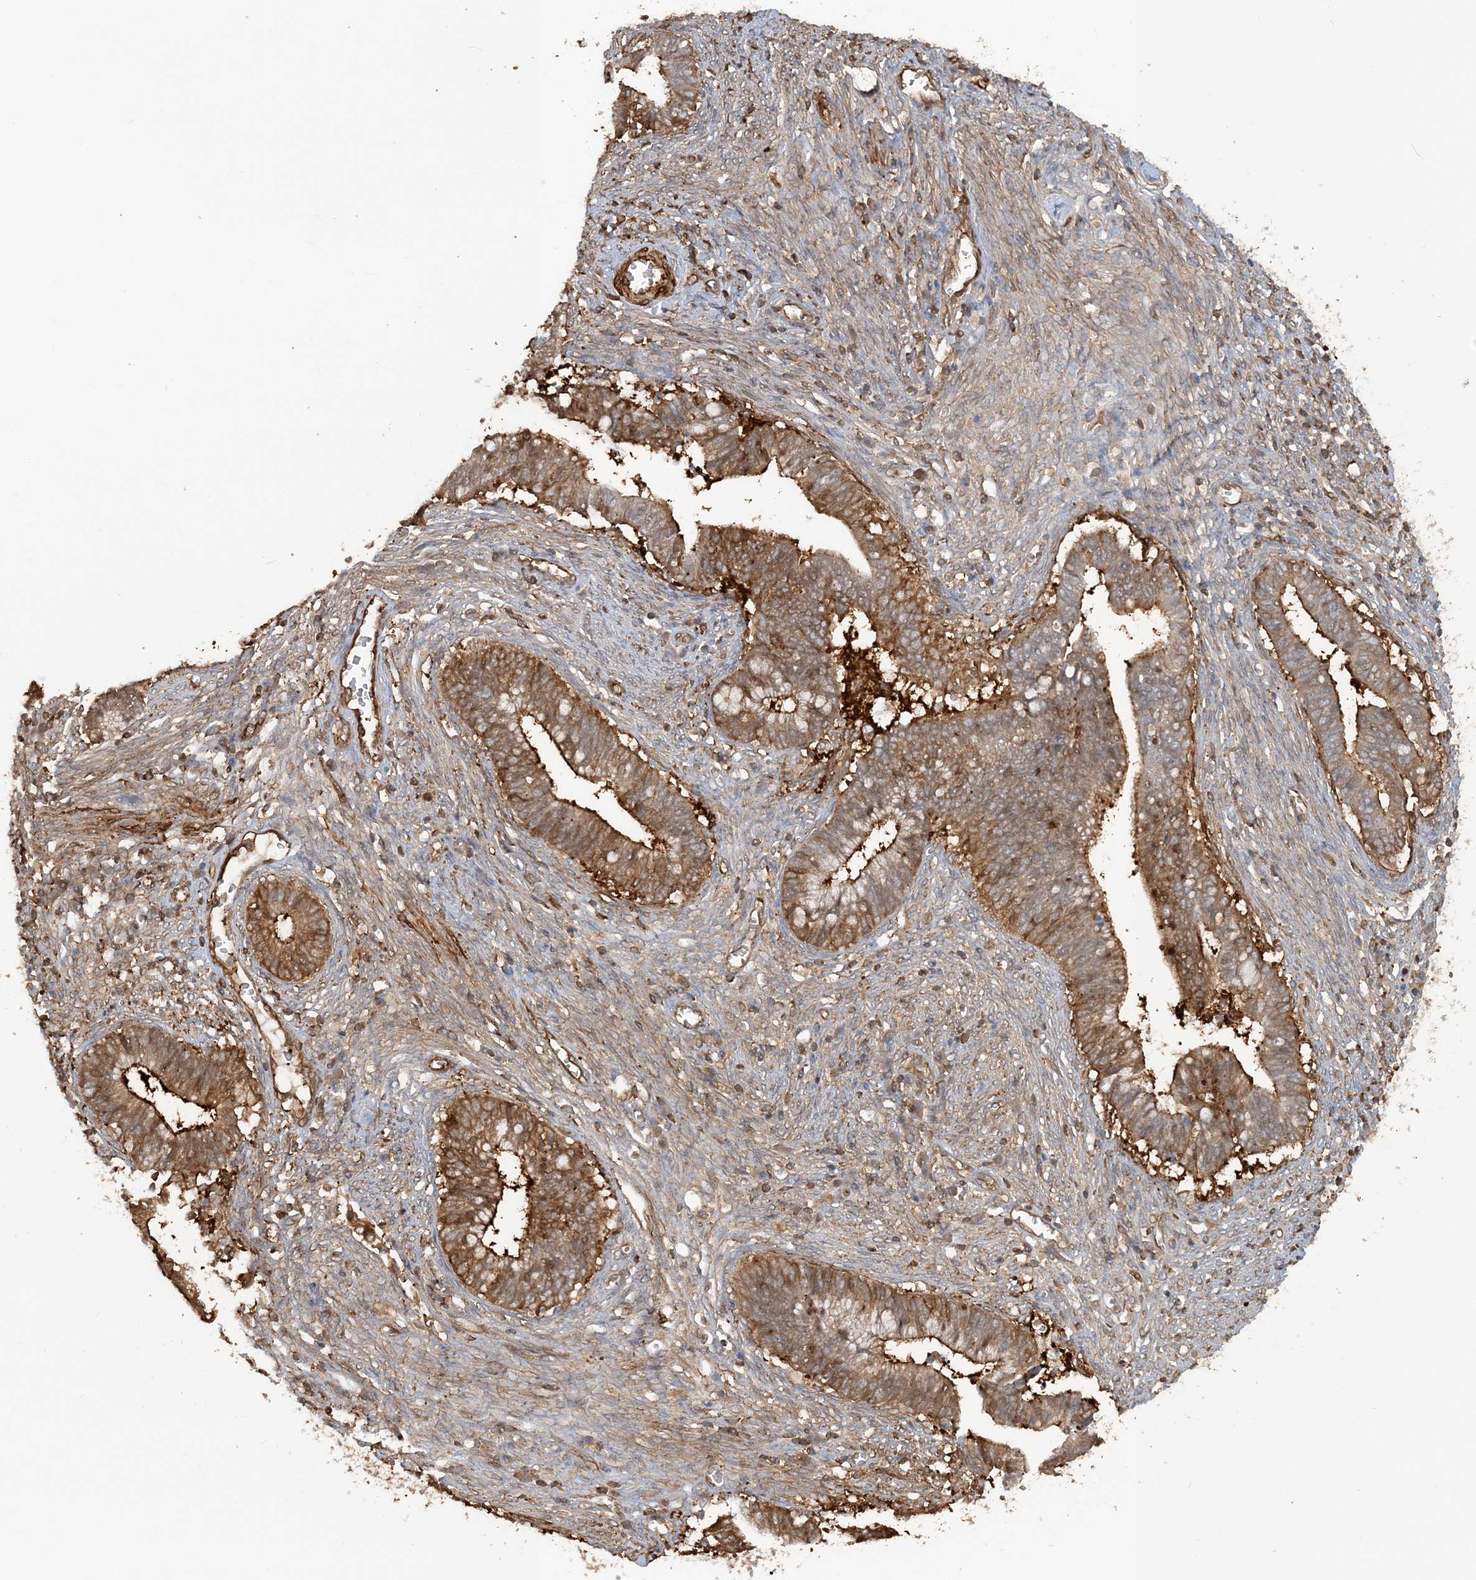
{"staining": {"intensity": "strong", "quantity": ">75%", "location": "cytoplasmic/membranous"}, "tissue": "cervical cancer", "cell_type": "Tumor cells", "image_type": "cancer", "snomed": [{"axis": "morphology", "description": "Adenocarcinoma, NOS"}, {"axis": "topography", "description": "Cervix"}], "caption": "Adenocarcinoma (cervical) was stained to show a protein in brown. There is high levels of strong cytoplasmic/membranous expression in approximately >75% of tumor cells.", "gene": "DSTN", "patient": {"sex": "female", "age": 44}}